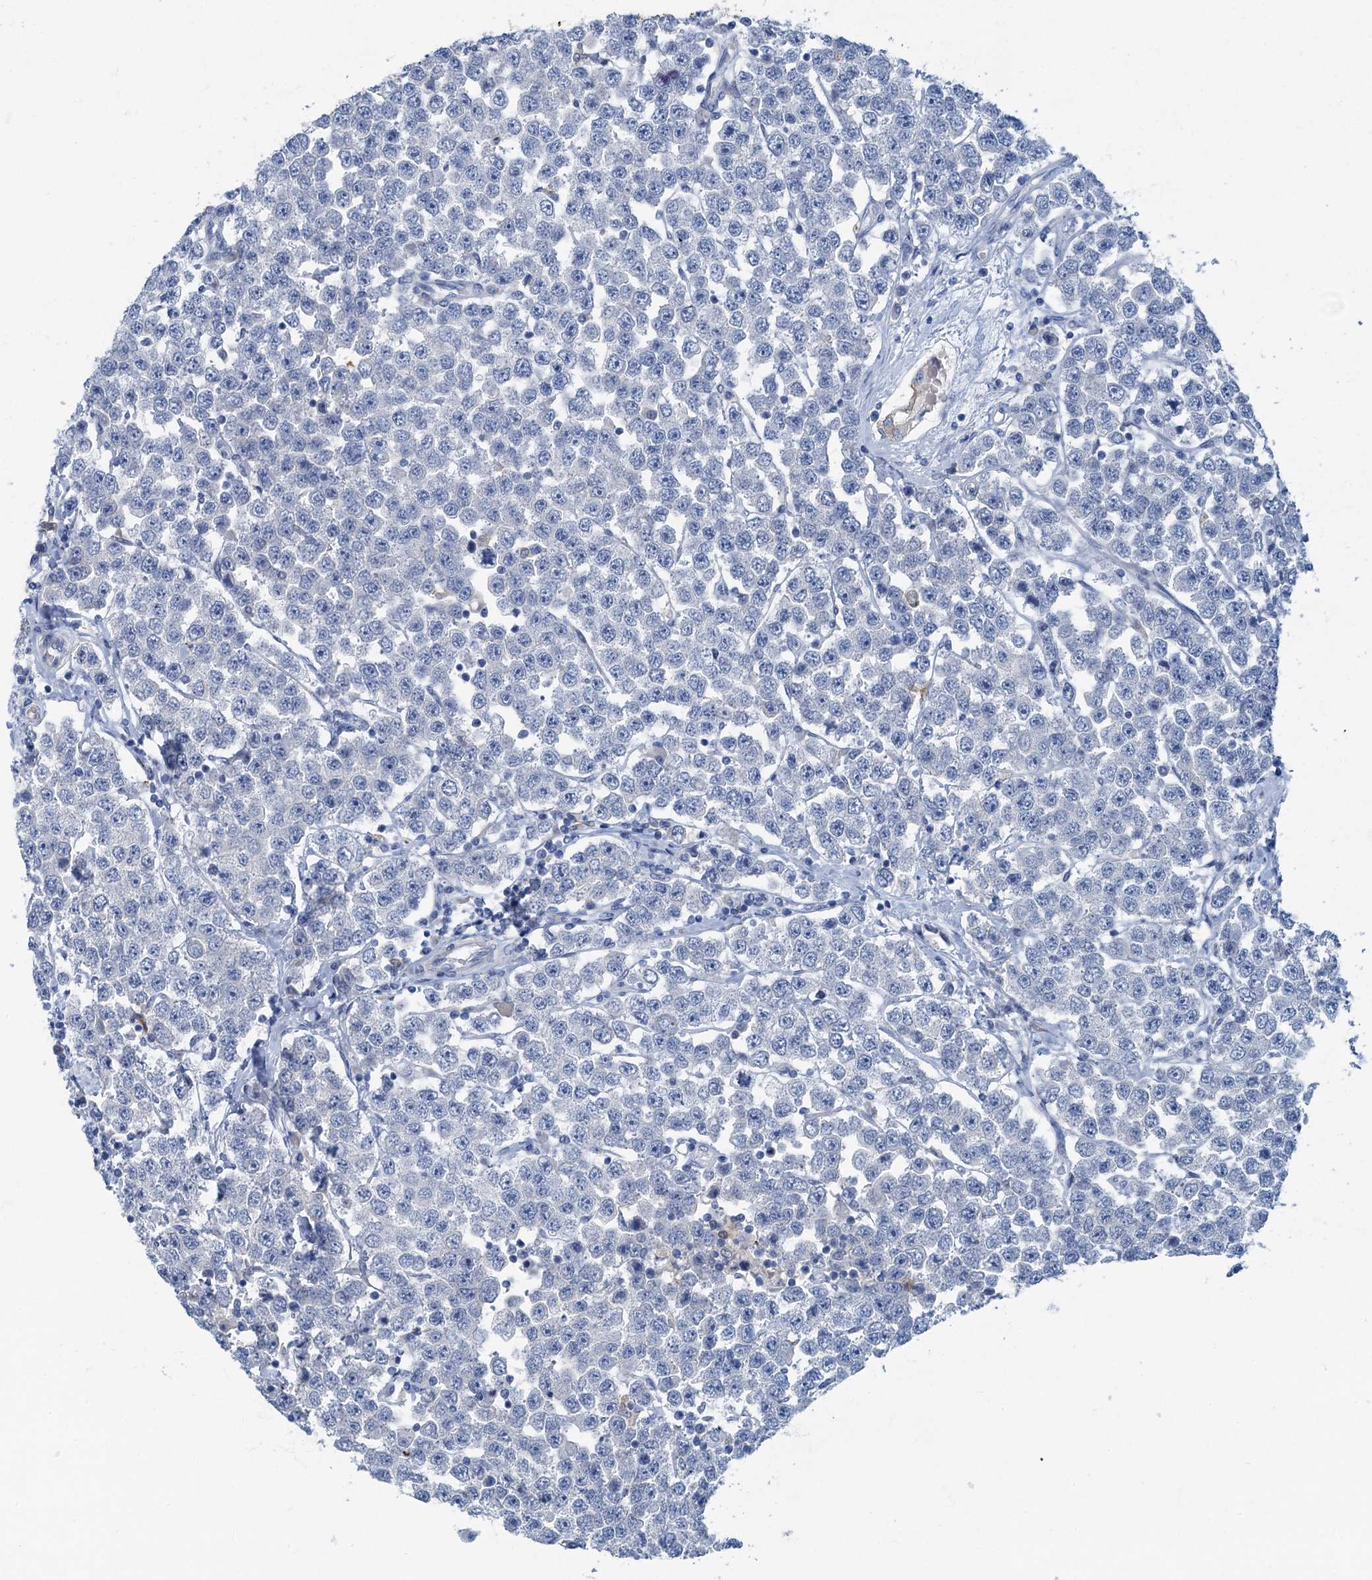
{"staining": {"intensity": "negative", "quantity": "none", "location": "none"}, "tissue": "testis cancer", "cell_type": "Tumor cells", "image_type": "cancer", "snomed": [{"axis": "morphology", "description": "Seminoma, NOS"}, {"axis": "topography", "description": "Testis"}], "caption": "A photomicrograph of testis seminoma stained for a protein shows no brown staining in tumor cells.", "gene": "ANKDD1A", "patient": {"sex": "male", "age": 28}}